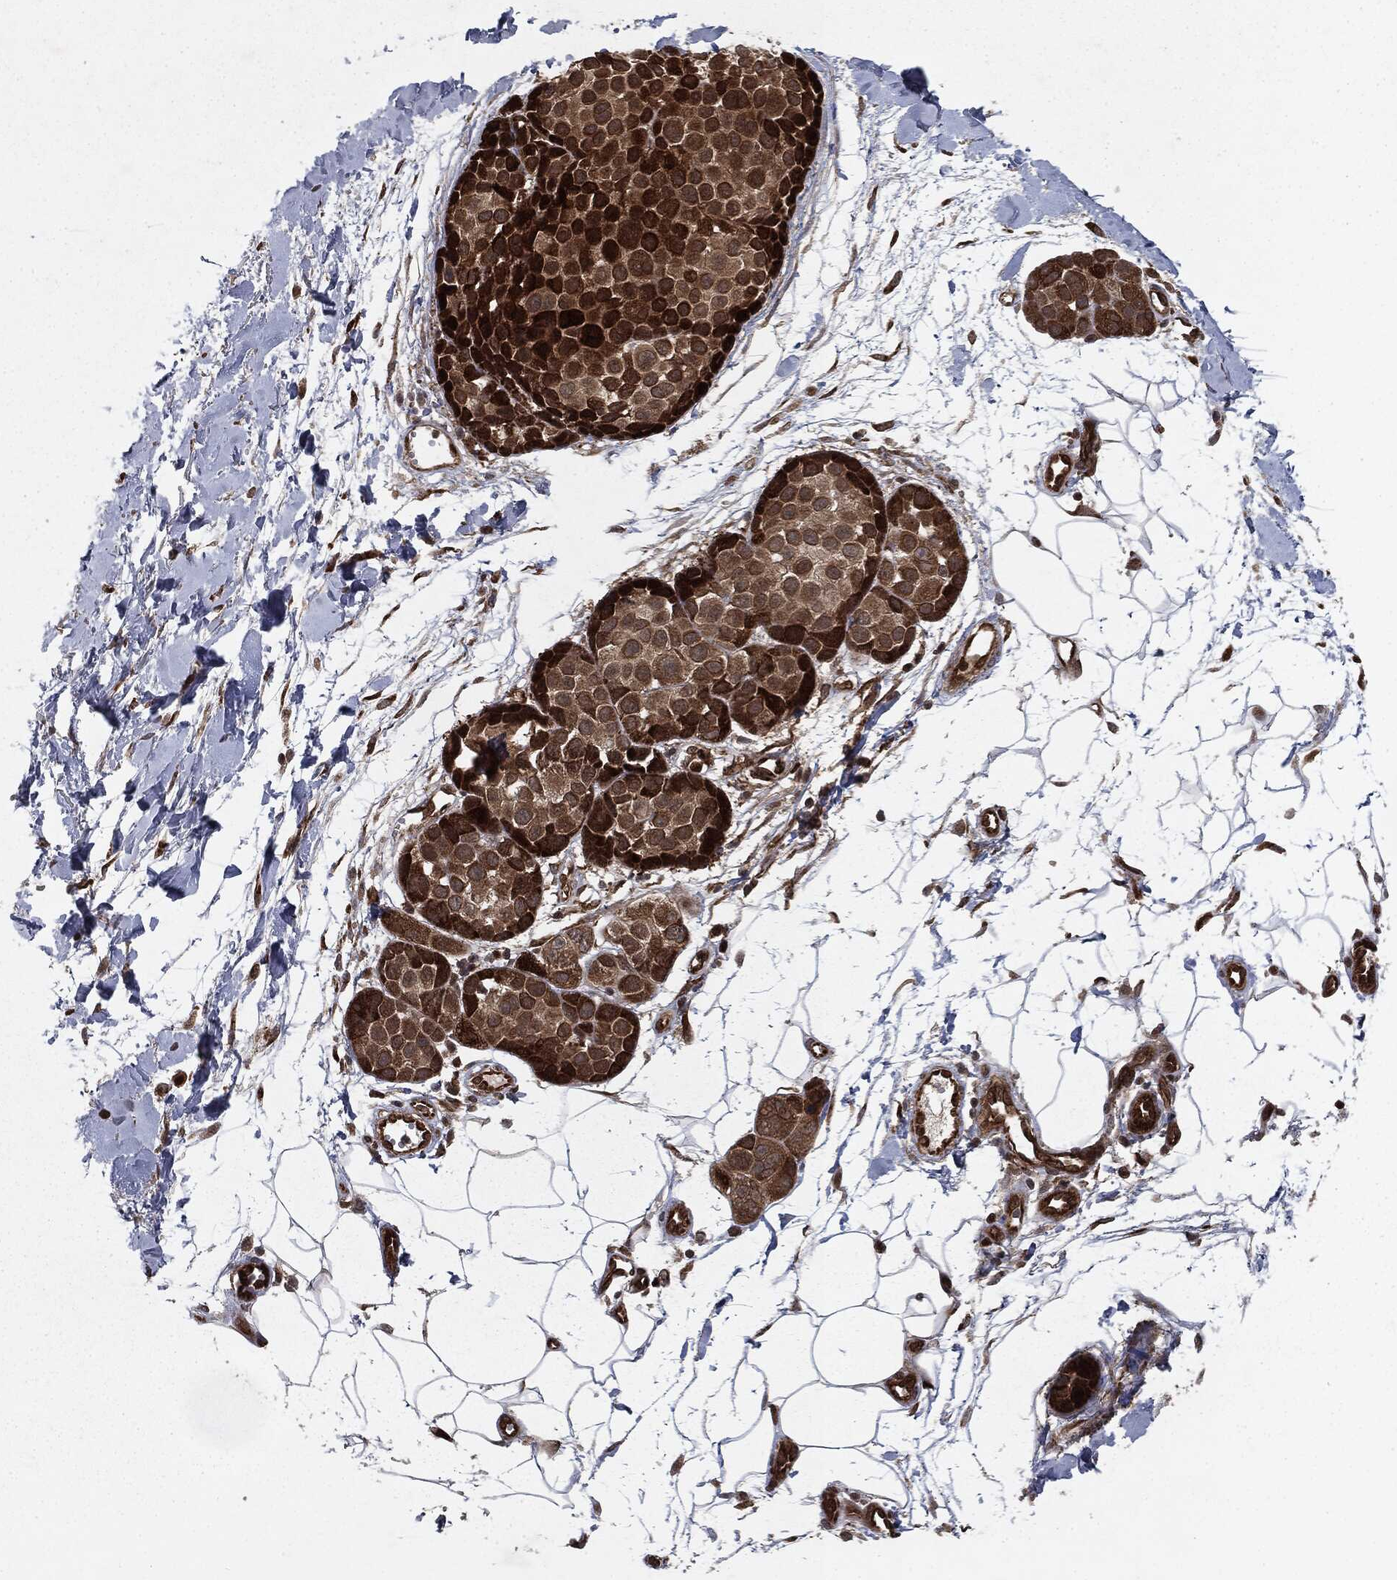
{"staining": {"intensity": "strong", "quantity": ">75%", "location": "cytoplasmic/membranous"}, "tissue": "melanoma", "cell_type": "Tumor cells", "image_type": "cancer", "snomed": [{"axis": "morphology", "description": "Malignant melanoma, NOS"}, {"axis": "topography", "description": "Skin"}], "caption": "Immunohistochemical staining of human malignant melanoma displays strong cytoplasmic/membranous protein expression in about >75% of tumor cells.", "gene": "RANBP9", "patient": {"sex": "female", "age": 86}}